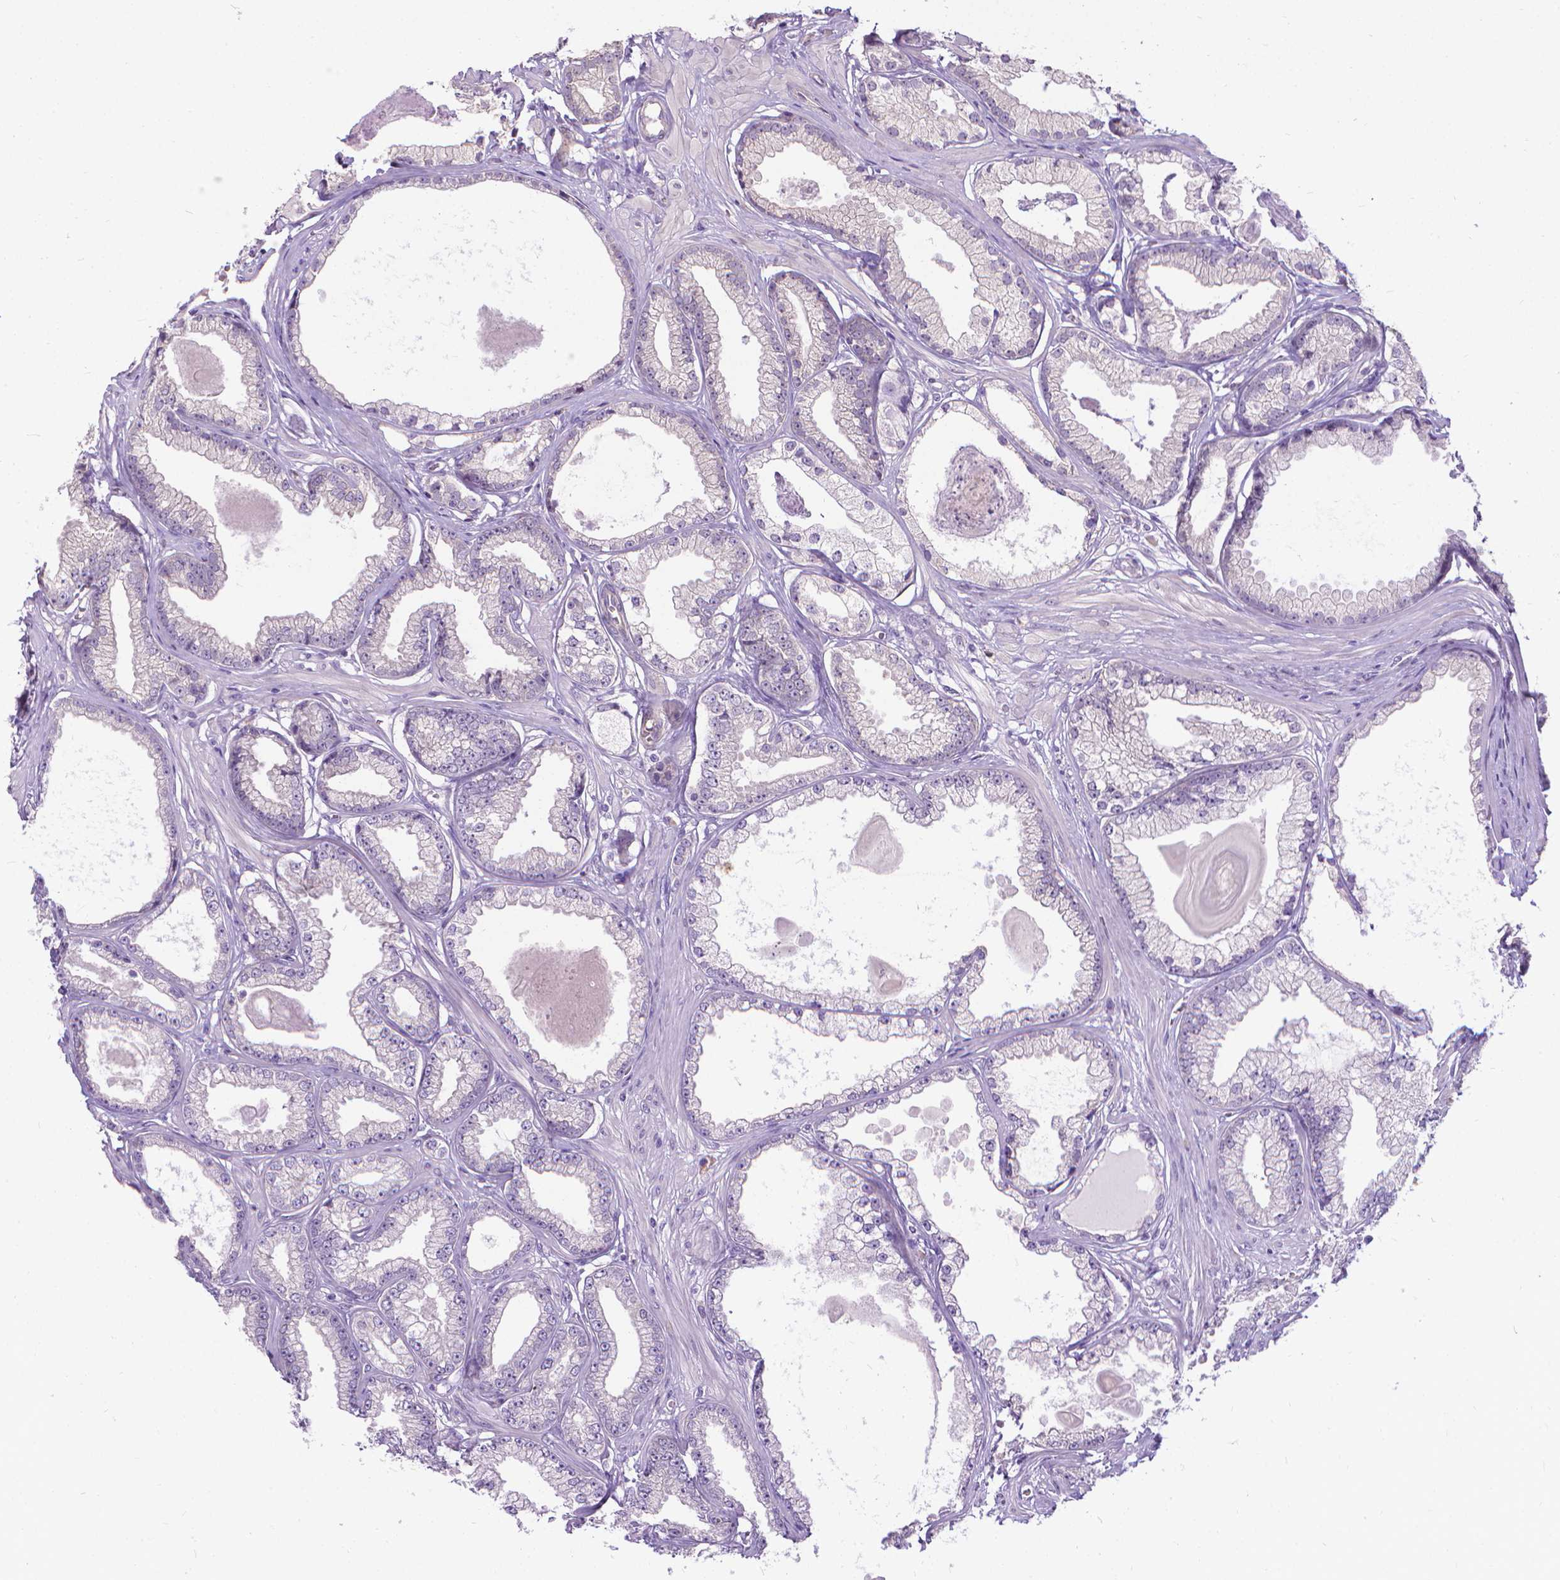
{"staining": {"intensity": "negative", "quantity": "none", "location": "none"}, "tissue": "prostate cancer", "cell_type": "Tumor cells", "image_type": "cancer", "snomed": [{"axis": "morphology", "description": "Adenocarcinoma, Low grade"}, {"axis": "topography", "description": "Prostate"}], "caption": "An immunohistochemistry micrograph of prostate cancer (low-grade adenocarcinoma) is shown. There is no staining in tumor cells of prostate cancer (low-grade adenocarcinoma).", "gene": "CFAP299", "patient": {"sex": "male", "age": 64}}